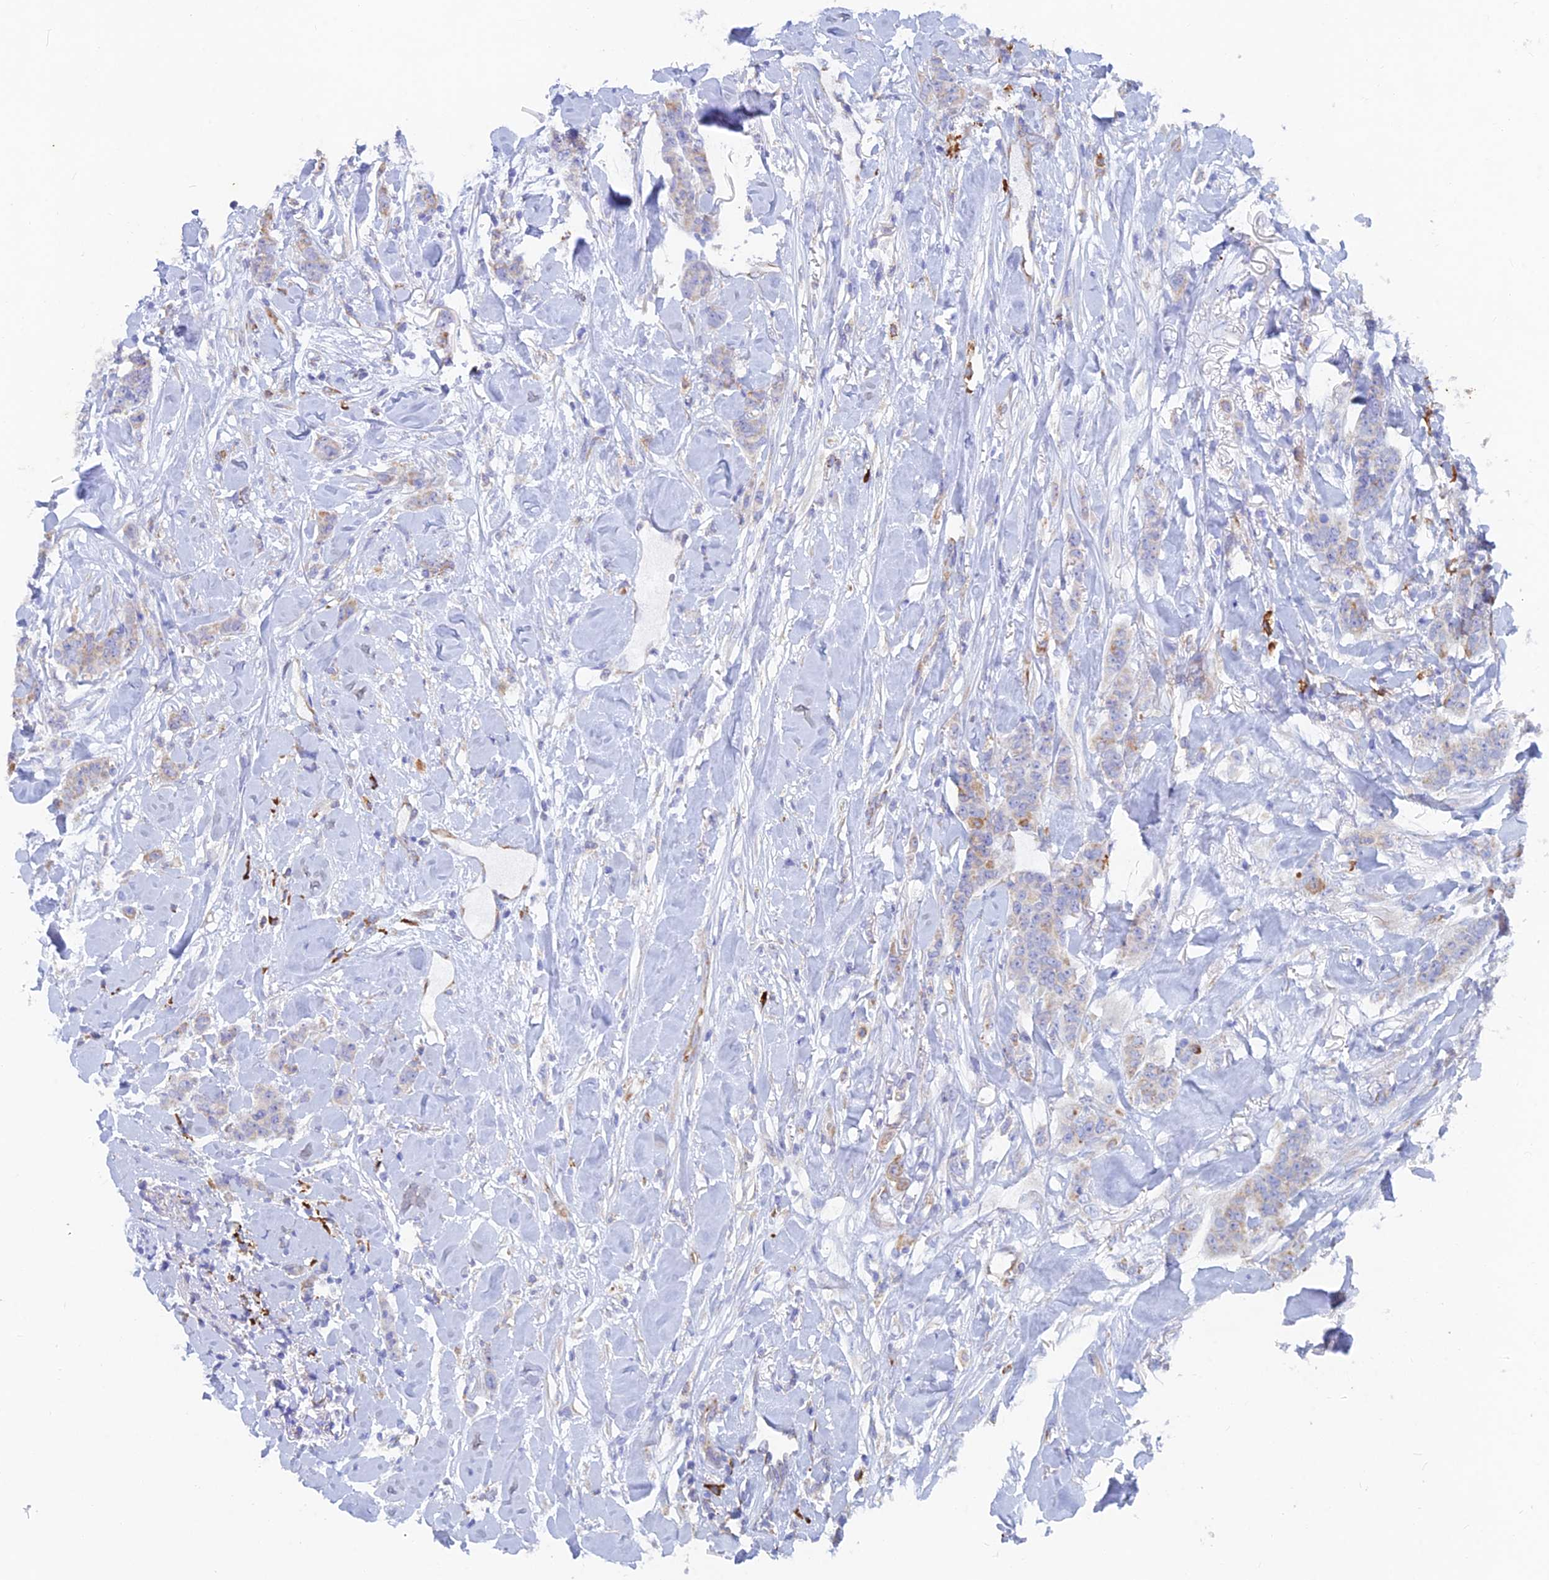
{"staining": {"intensity": "weak", "quantity": "<25%", "location": "cytoplasmic/membranous"}, "tissue": "breast cancer", "cell_type": "Tumor cells", "image_type": "cancer", "snomed": [{"axis": "morphology", "description": "Duct carcinoma"}, {"axis": "topography", "description": "Breast"}], "caption": "This is a photomicrograph of immunohistochemistry staining of breast cancer, which shows no positivity in tumor cells.", "gene": "WDR35", "patient": {"sex": "female", "age": 40}}